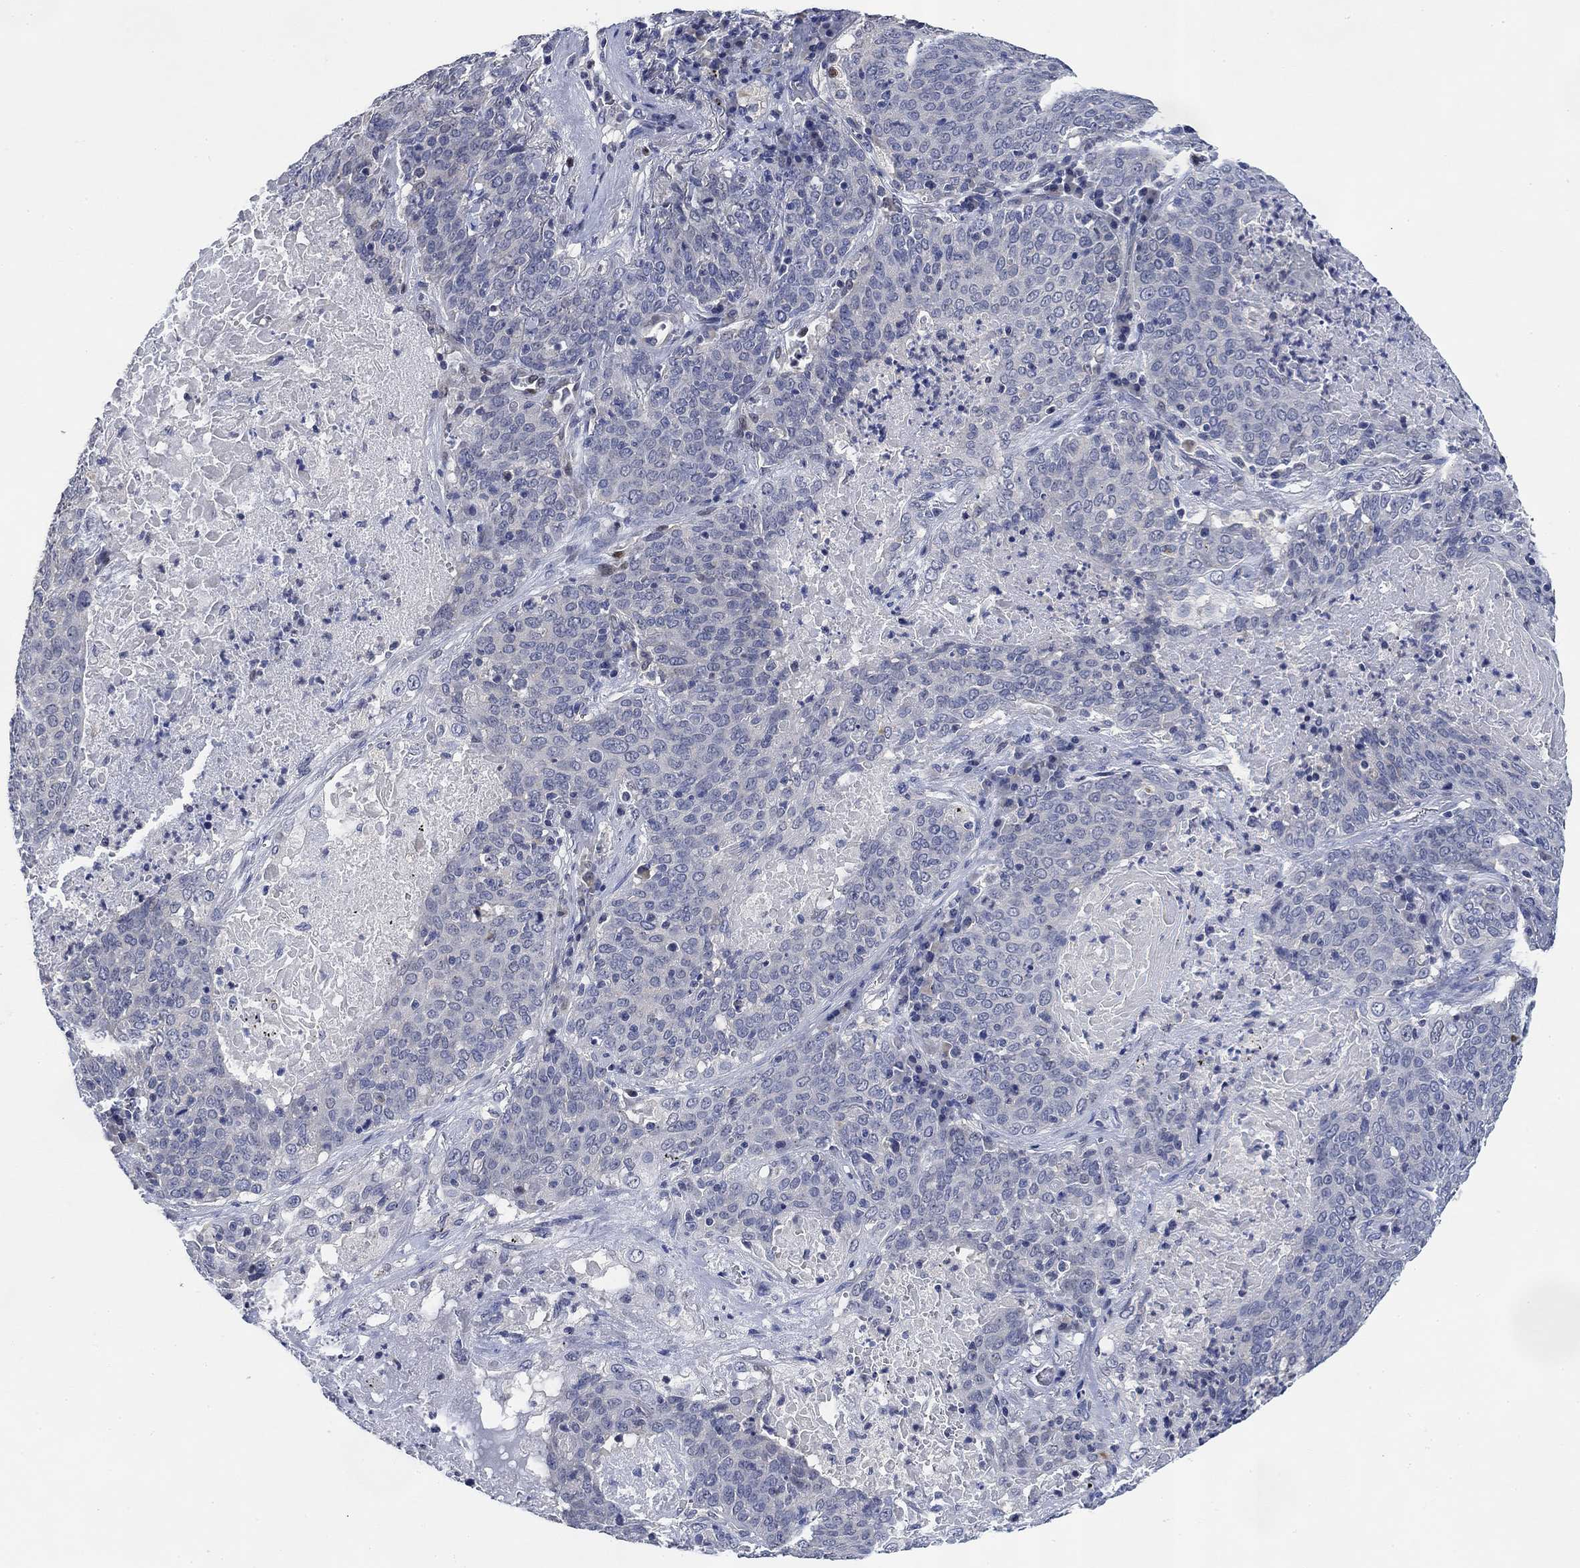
{"staining": {"intensity": "negative", "quantity": "none", "location": "none"}, "tissue": "lung cancer", "cell_type": "Tumor cells", "image_type": "cancer", "snomed": [{"axis": "morphology", "description": "Squamous cell carcinoma, NOS"}, {"axis": "topography", "description": "Lung"}], "caption": "This is an IHC histopathology image of lung cancer (squamous cell carcinoma). There is no staining in tumor cells.", "gene": "DAZL", "patient": {"sex": "male", "age": 82}}